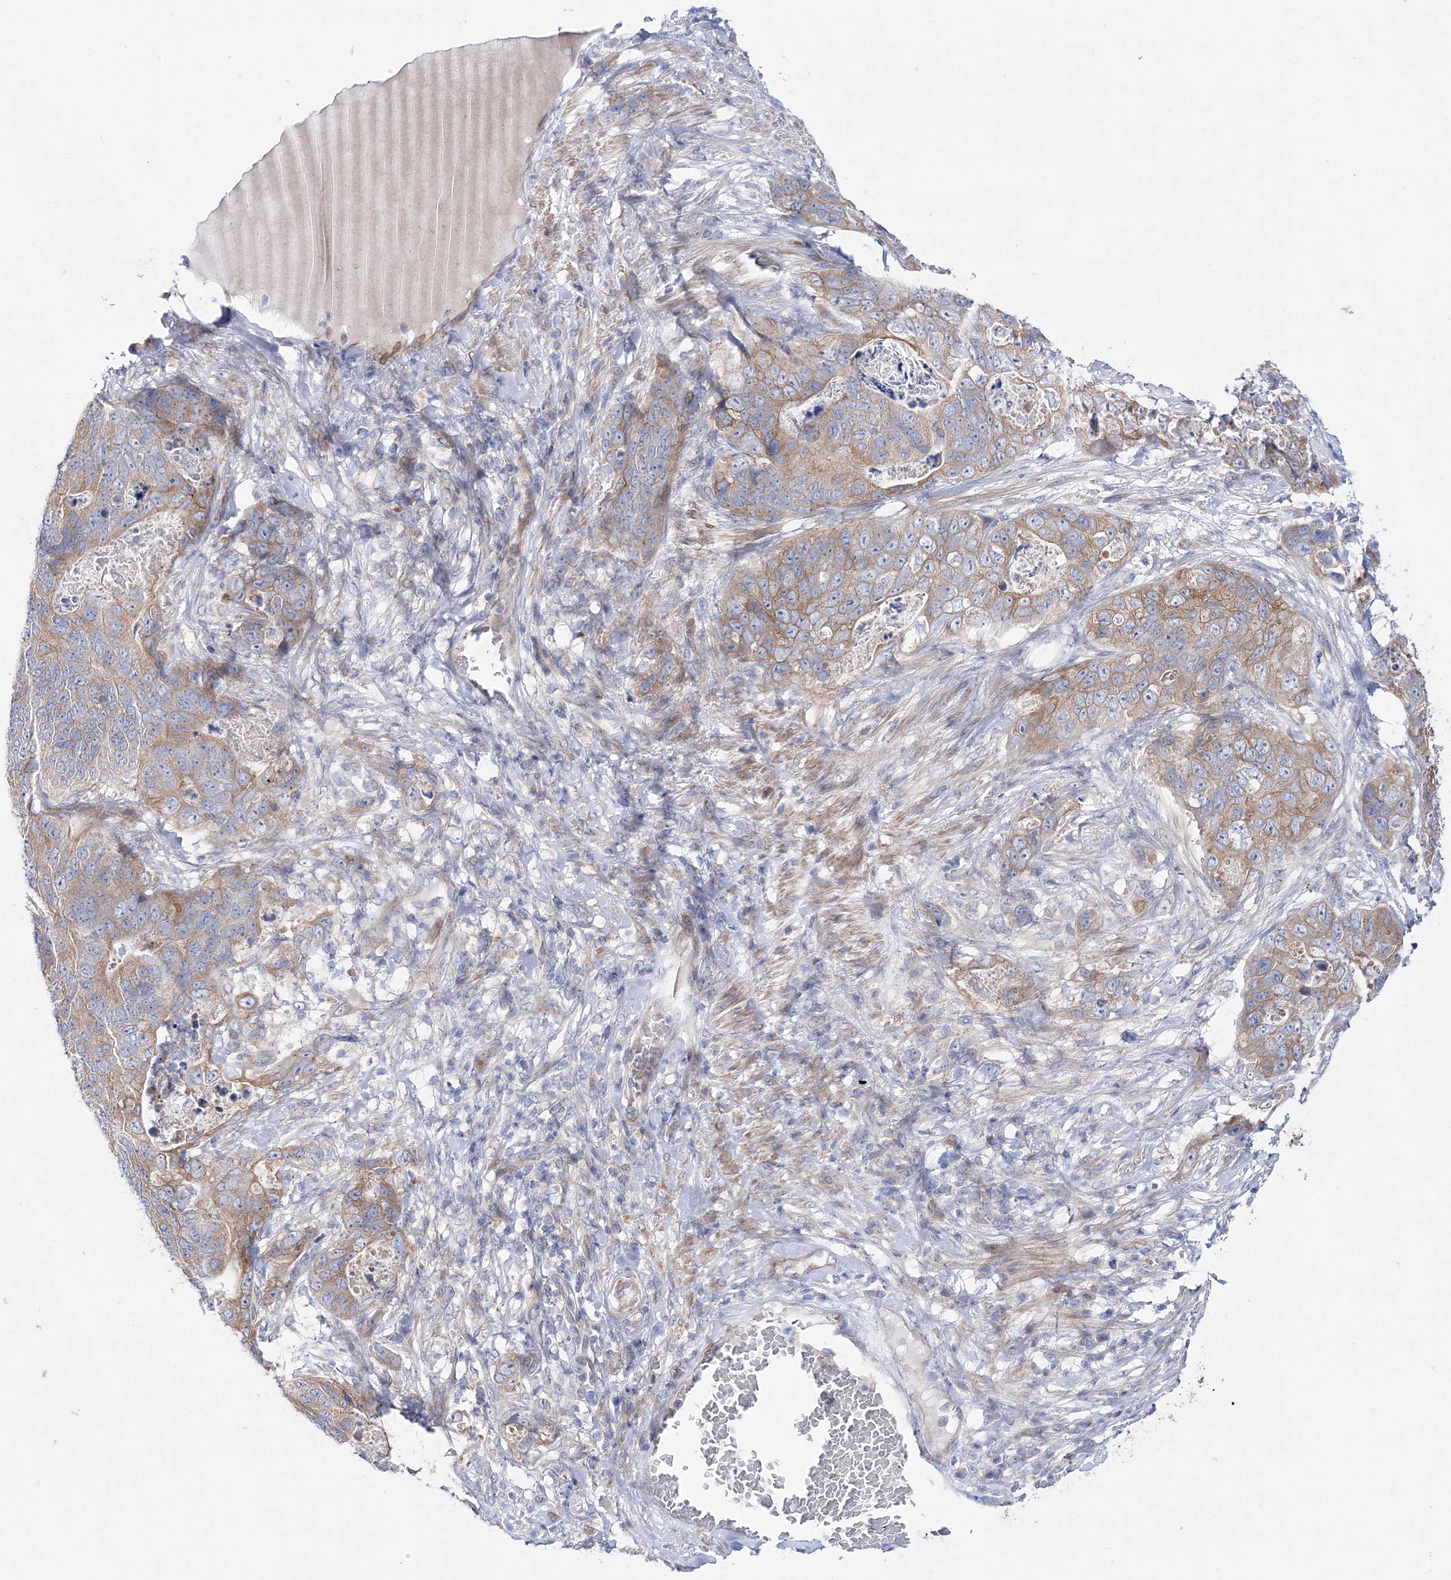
{"staining": {"intensity": "moderate", "quantity": ">75%", "location": "cytoplasmic/membranous"}, "tissue": "stomach cancer", "cell_type": "Tumor cells", "image_type": "cancer", "snomed": [{"axis": "morphology", "description": "Normal tissue, NOS"}, {"axis": "morphology", "description": "Adenocarcinoma, NOS"}, {"axis": "topography", "description": "Stomach"}], "caption": "There is medium levels of moderate cytoplasmic/membranous staining in tumor cells of adenocarcinoma (stomach), as demonstrated by immunohistochemical staining (brown color).", "gene": "ARHGAP32", "patient": {"sex": "female", "age": 89}}